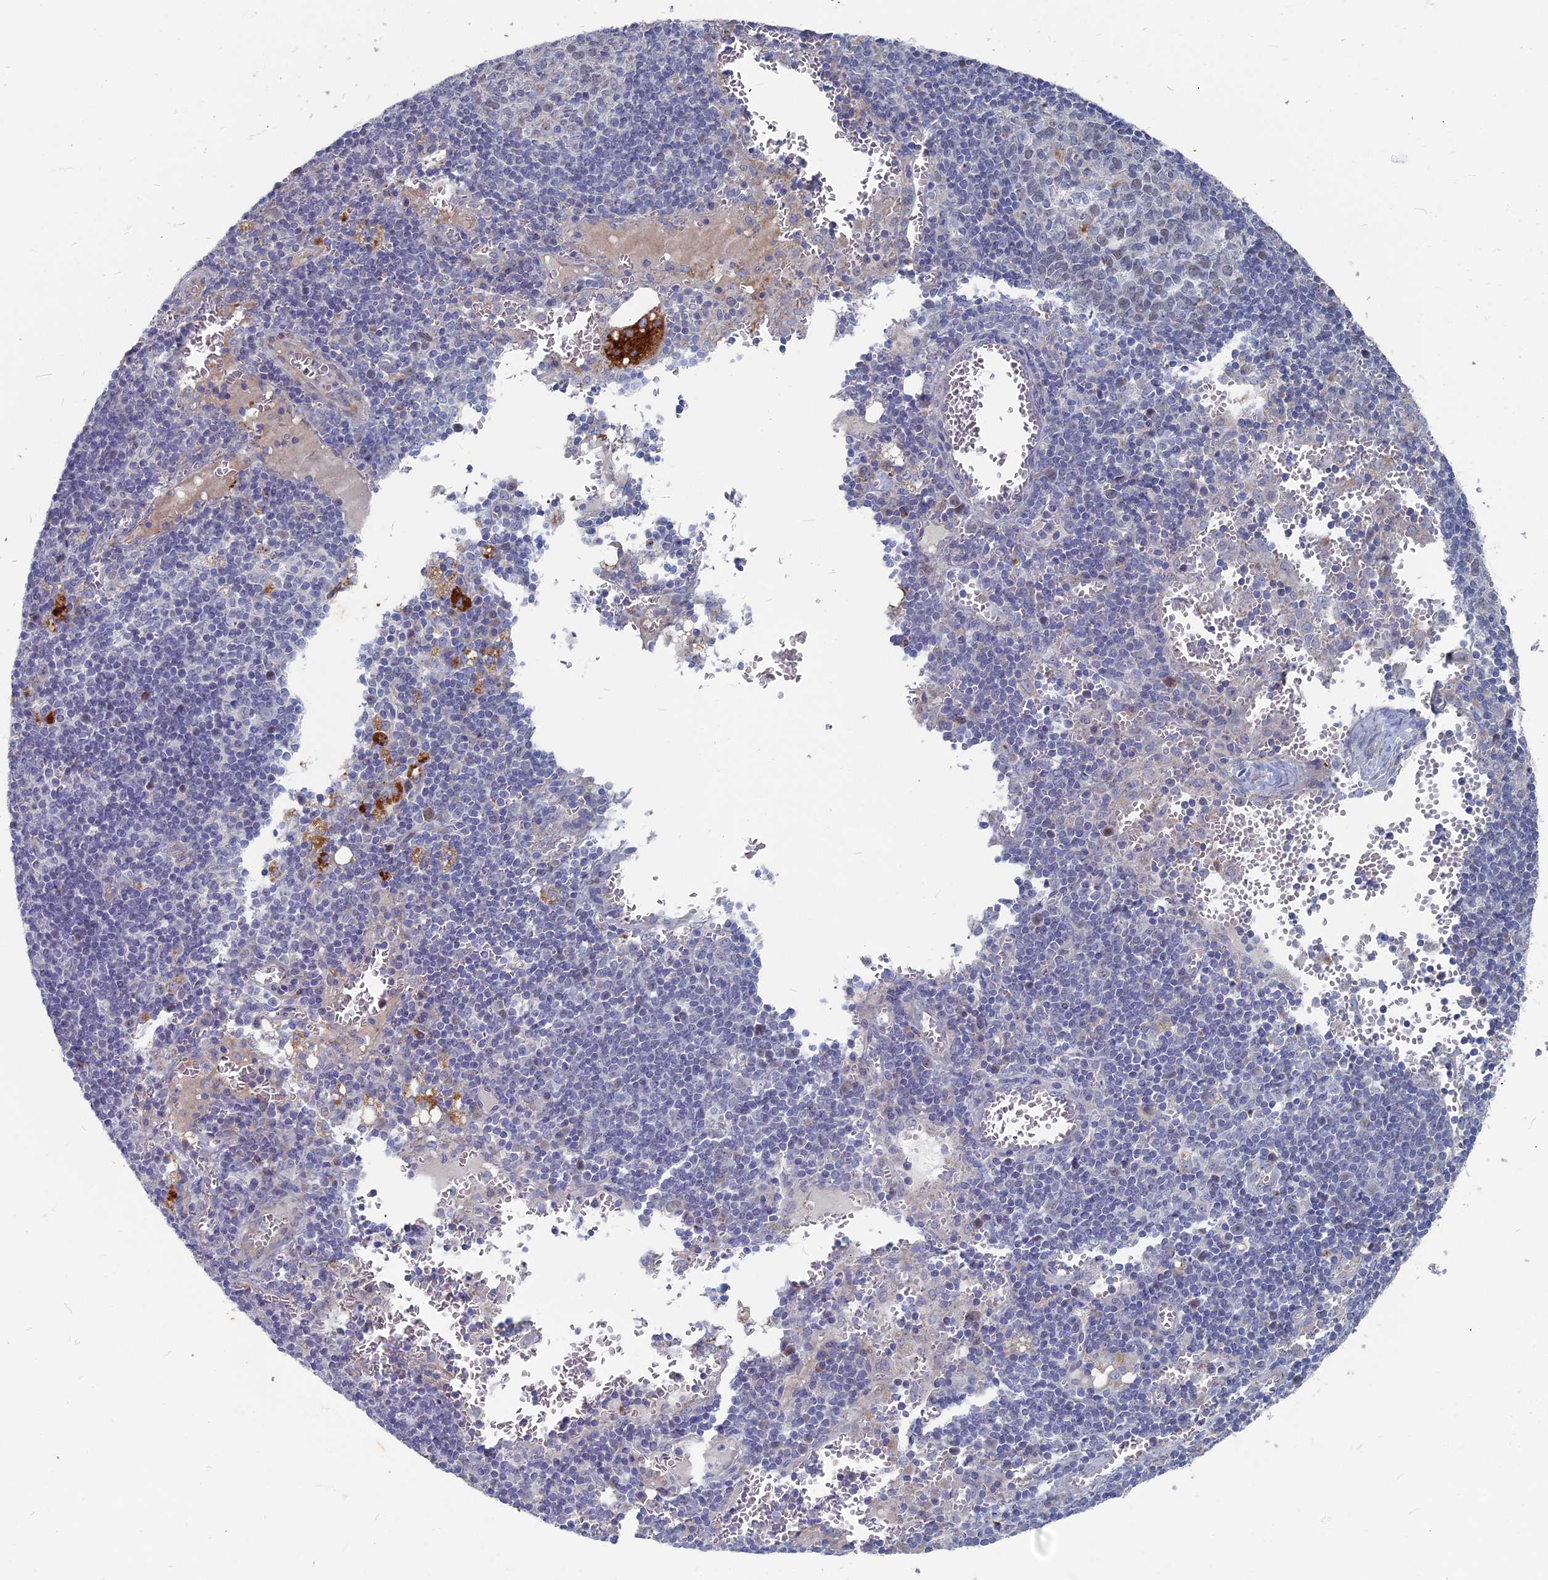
{"staining": {"intensity": "negative", "quantity": "none", "location": "none"}, "tissue": "lymph node", "cell_type": "Germinal center cells", "image_type": "normal", "snomed": [{"axis": "morphology", "description": "Normal tissue, NOS"}, {"axis": "topography", "description": "Lymph node"}], "caption": "Immunohistochemistry (IHC) of benign human lymph node shows no positivity in germinal center cells. (IHC, brightfield microscopy, high magnification).", "gene": "TMEM128", "patient": {"sex": "female", "age": 73}}